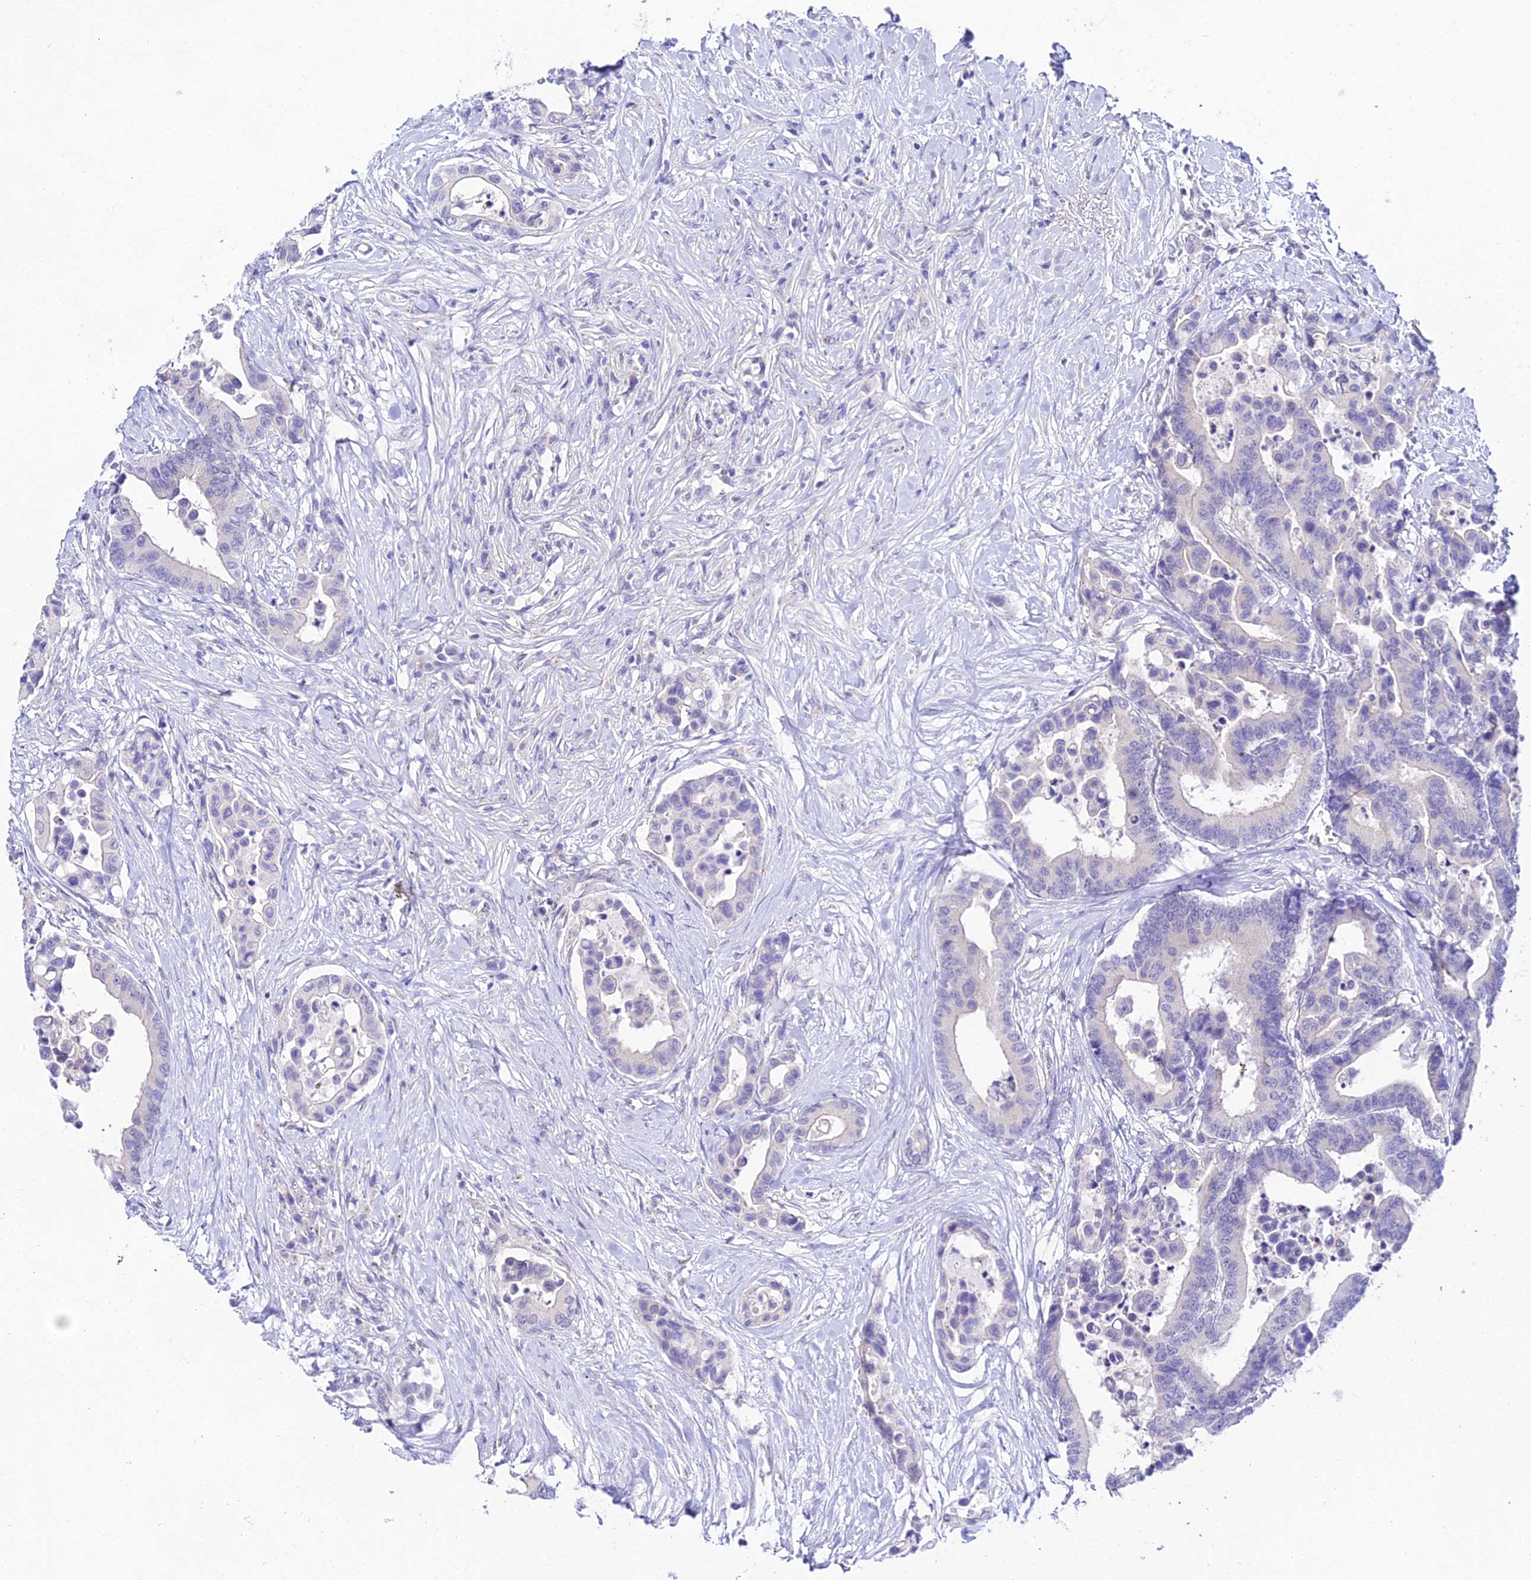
{"staining": {"intensity": "negative", "quantity": "none", "location": "none"}, "tissue": "colorectal cancer", "cell_type": "Tumor cells", "image_type": "cancer", "snomed": [{"axis": "morphology", "description": "Normal tissue, NOS"}, {"axis": "morphology", "description": "Adenocarcinoma, NOS"}, {"axis": "topography", "description": "Colon"}], "caption": "Tumor cells are negative for brown protein staining in colorectal cancer. (DAB immunohistochemistry with hematoxylin counter stain).", "gene": "ATG16L2", "patient": {"sex": "male", "age": 82}}